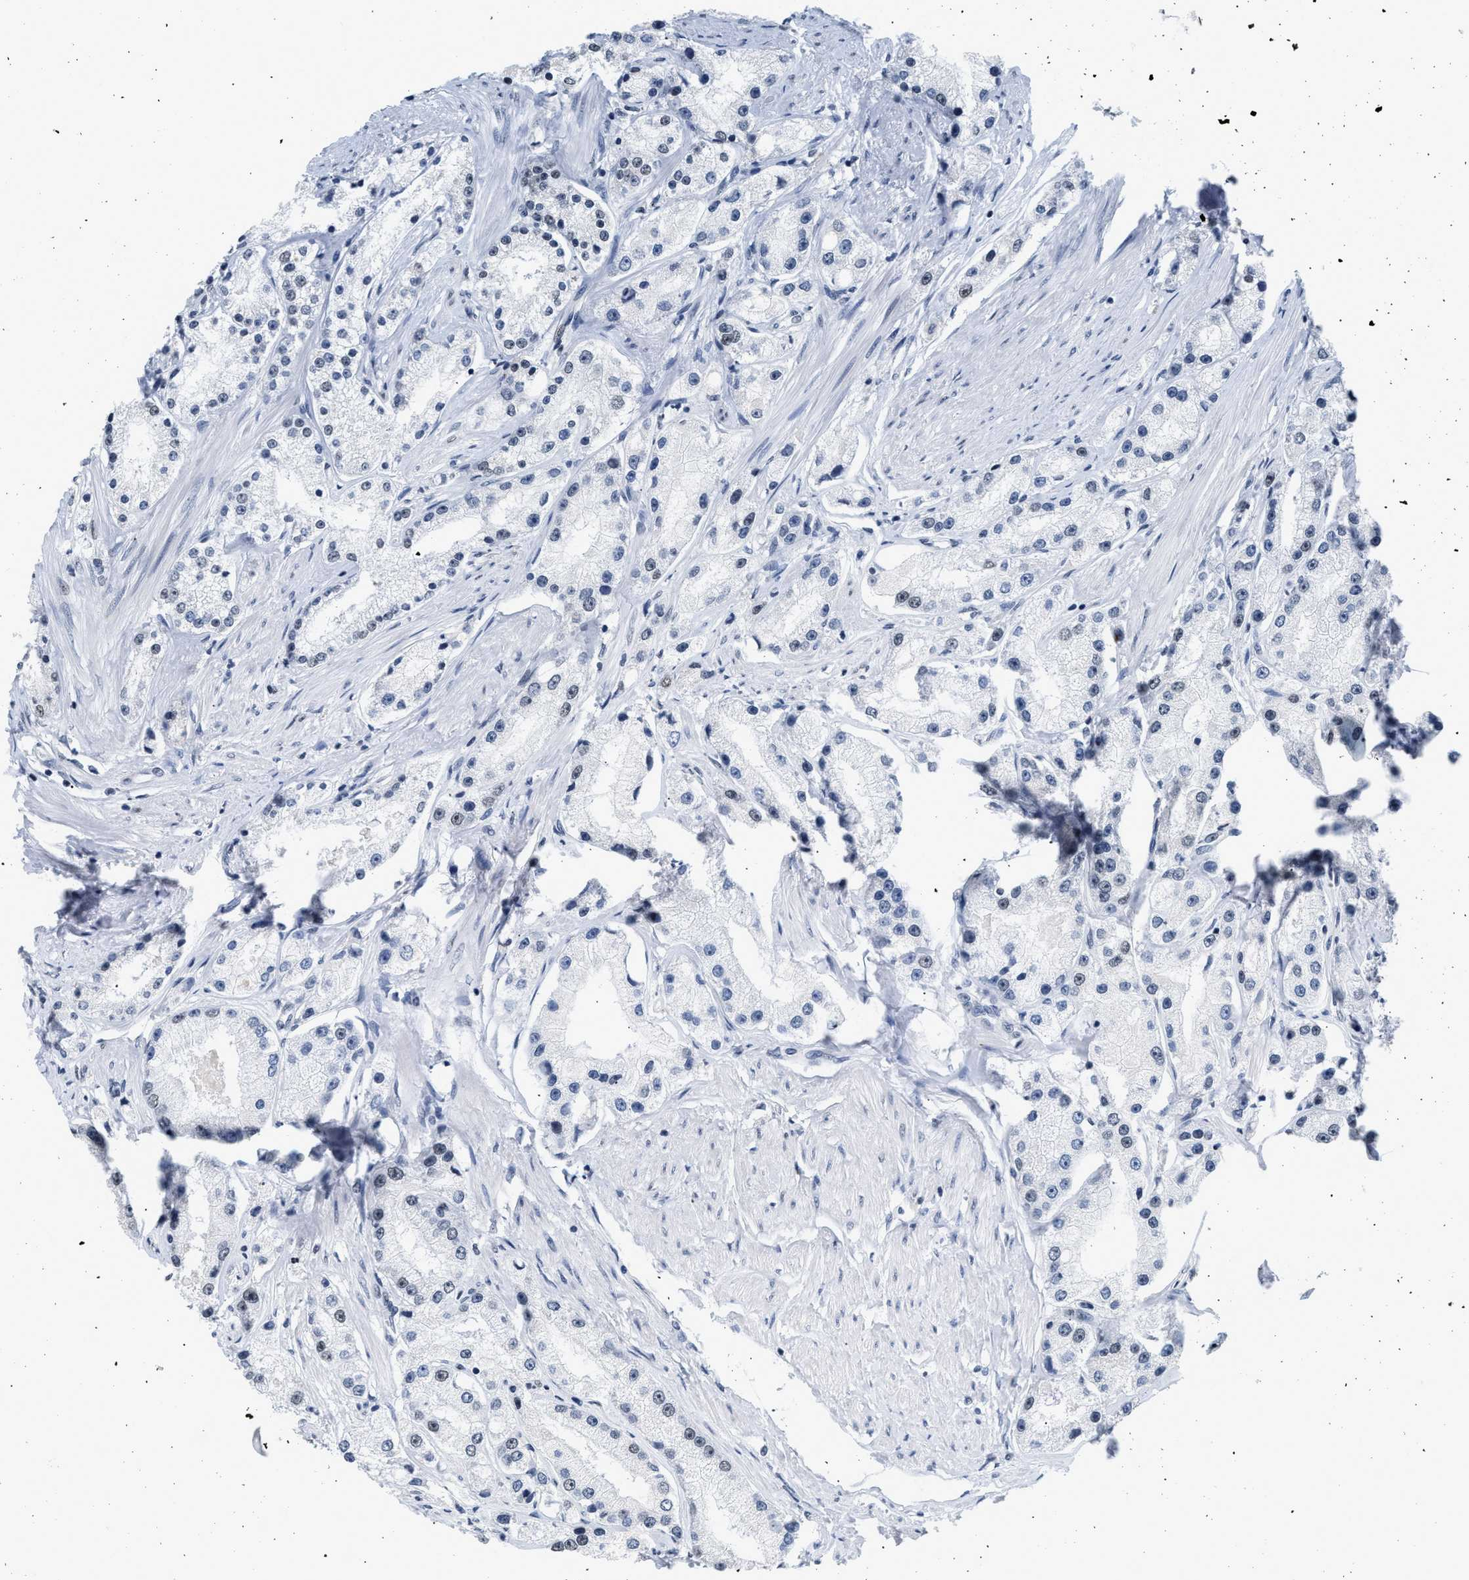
{"staining": {"intensity": "negative", "quantity": "none", "location": "none"}, "tissue": "prostate cancer", "cell_type": "Tumor cells", "image_type": "cancer", "snomed": [{"axis": "morphology", "description": "Adenocarcinoma, Low grade"}, {"axis": "topography", "description": "Prostate"}], "caption": "Prostate cancer (low-grade adenocarcinoma) was stained to show a protein in brown. There is no significant positivity in tumor cells.", "gene": "RAF1", "patient": {"sex": "male", "age": 63}}